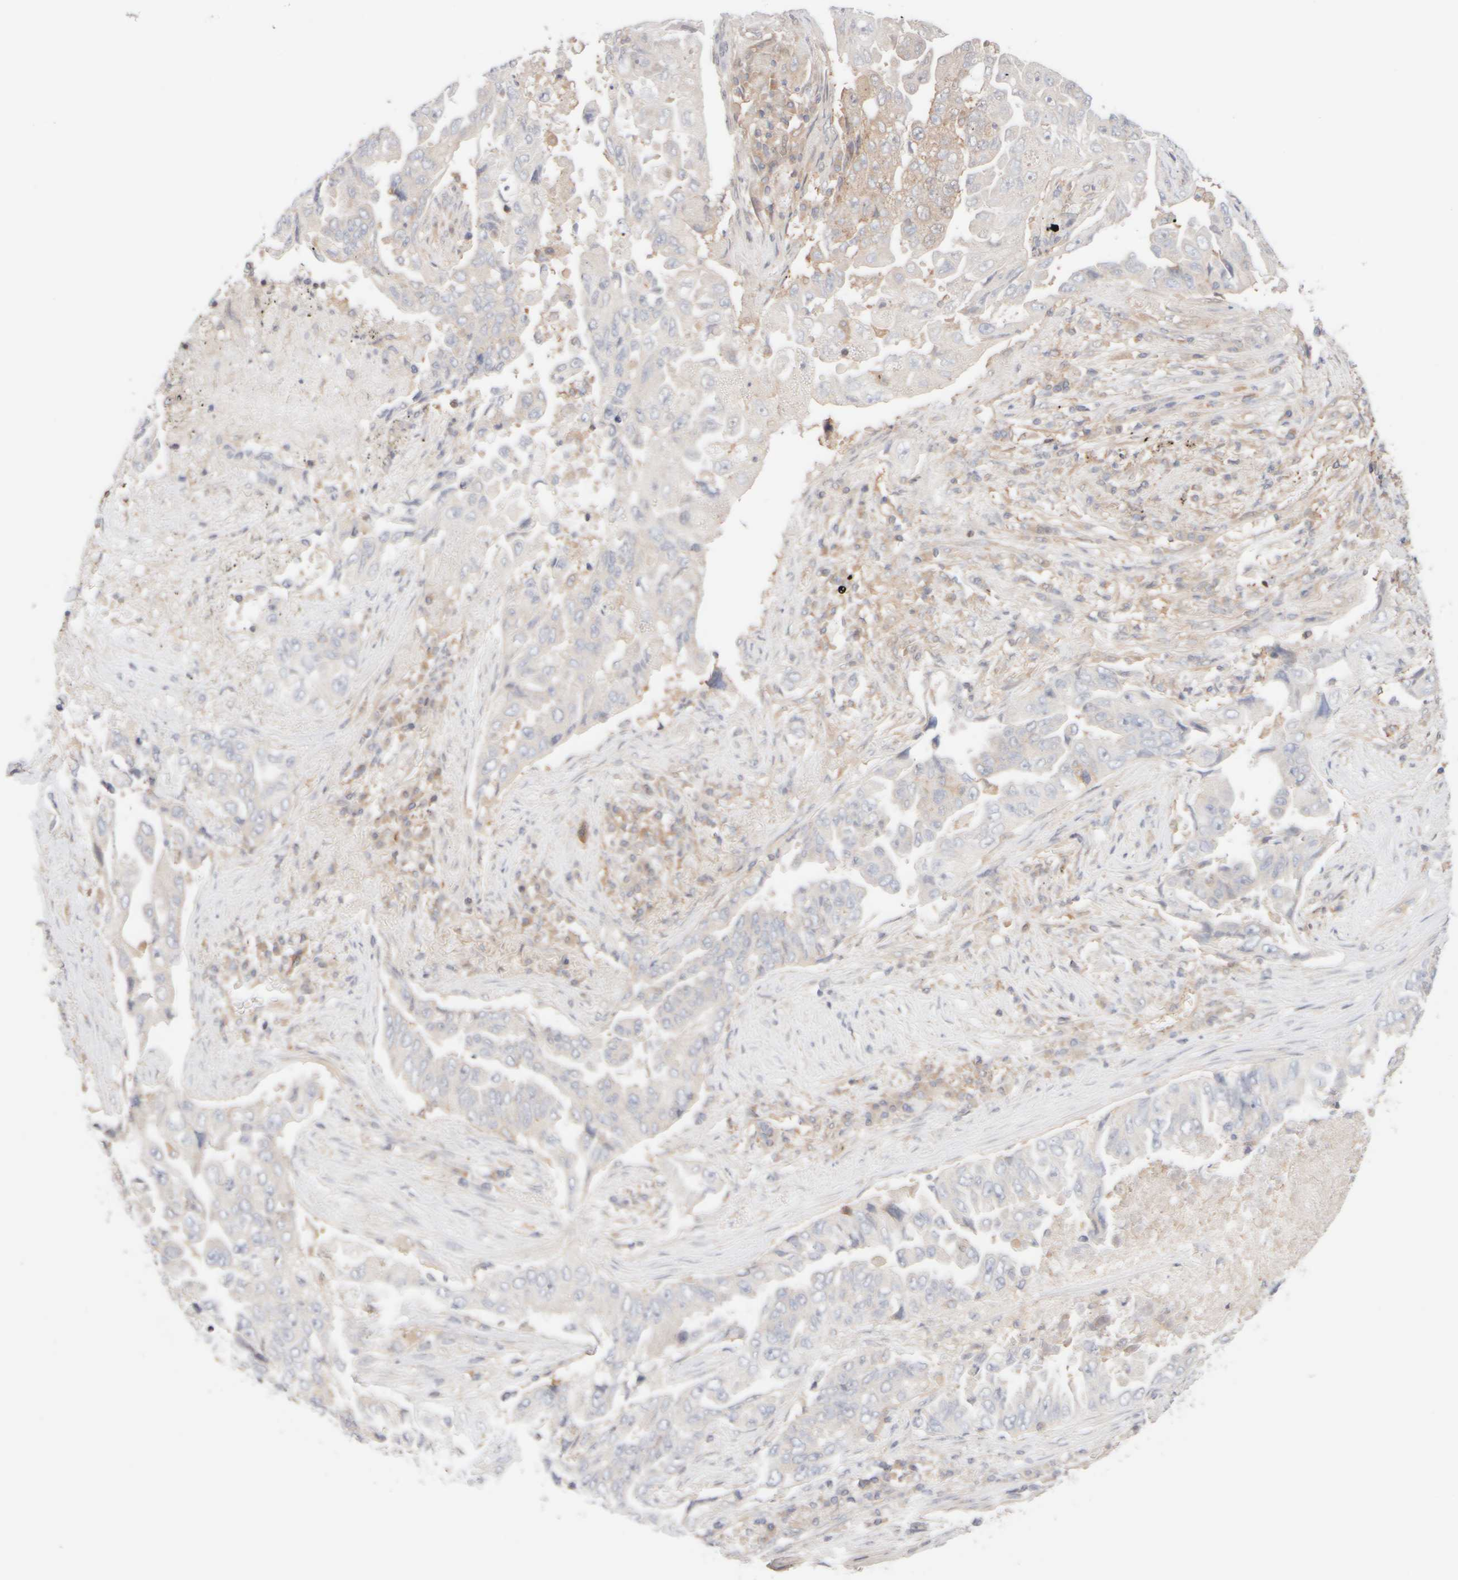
{"staining": {"intensity": "negative", "quantity": "none", "location": "none"}, "tissue": "lung cancer", "cell_type": "Tumor cells", "image_type": "cancer", "snomed": [{"axis": "morphology", "description": "Adenocarcinoma, NOS"}, {"axis": "topography", "description": "Lung"}], "caption": "Tumor cells show no significant positivity in lung cancer (adenocarcinoma).", "gene": "RABEP1", "patient": {"sex": "female", "age": 51}}